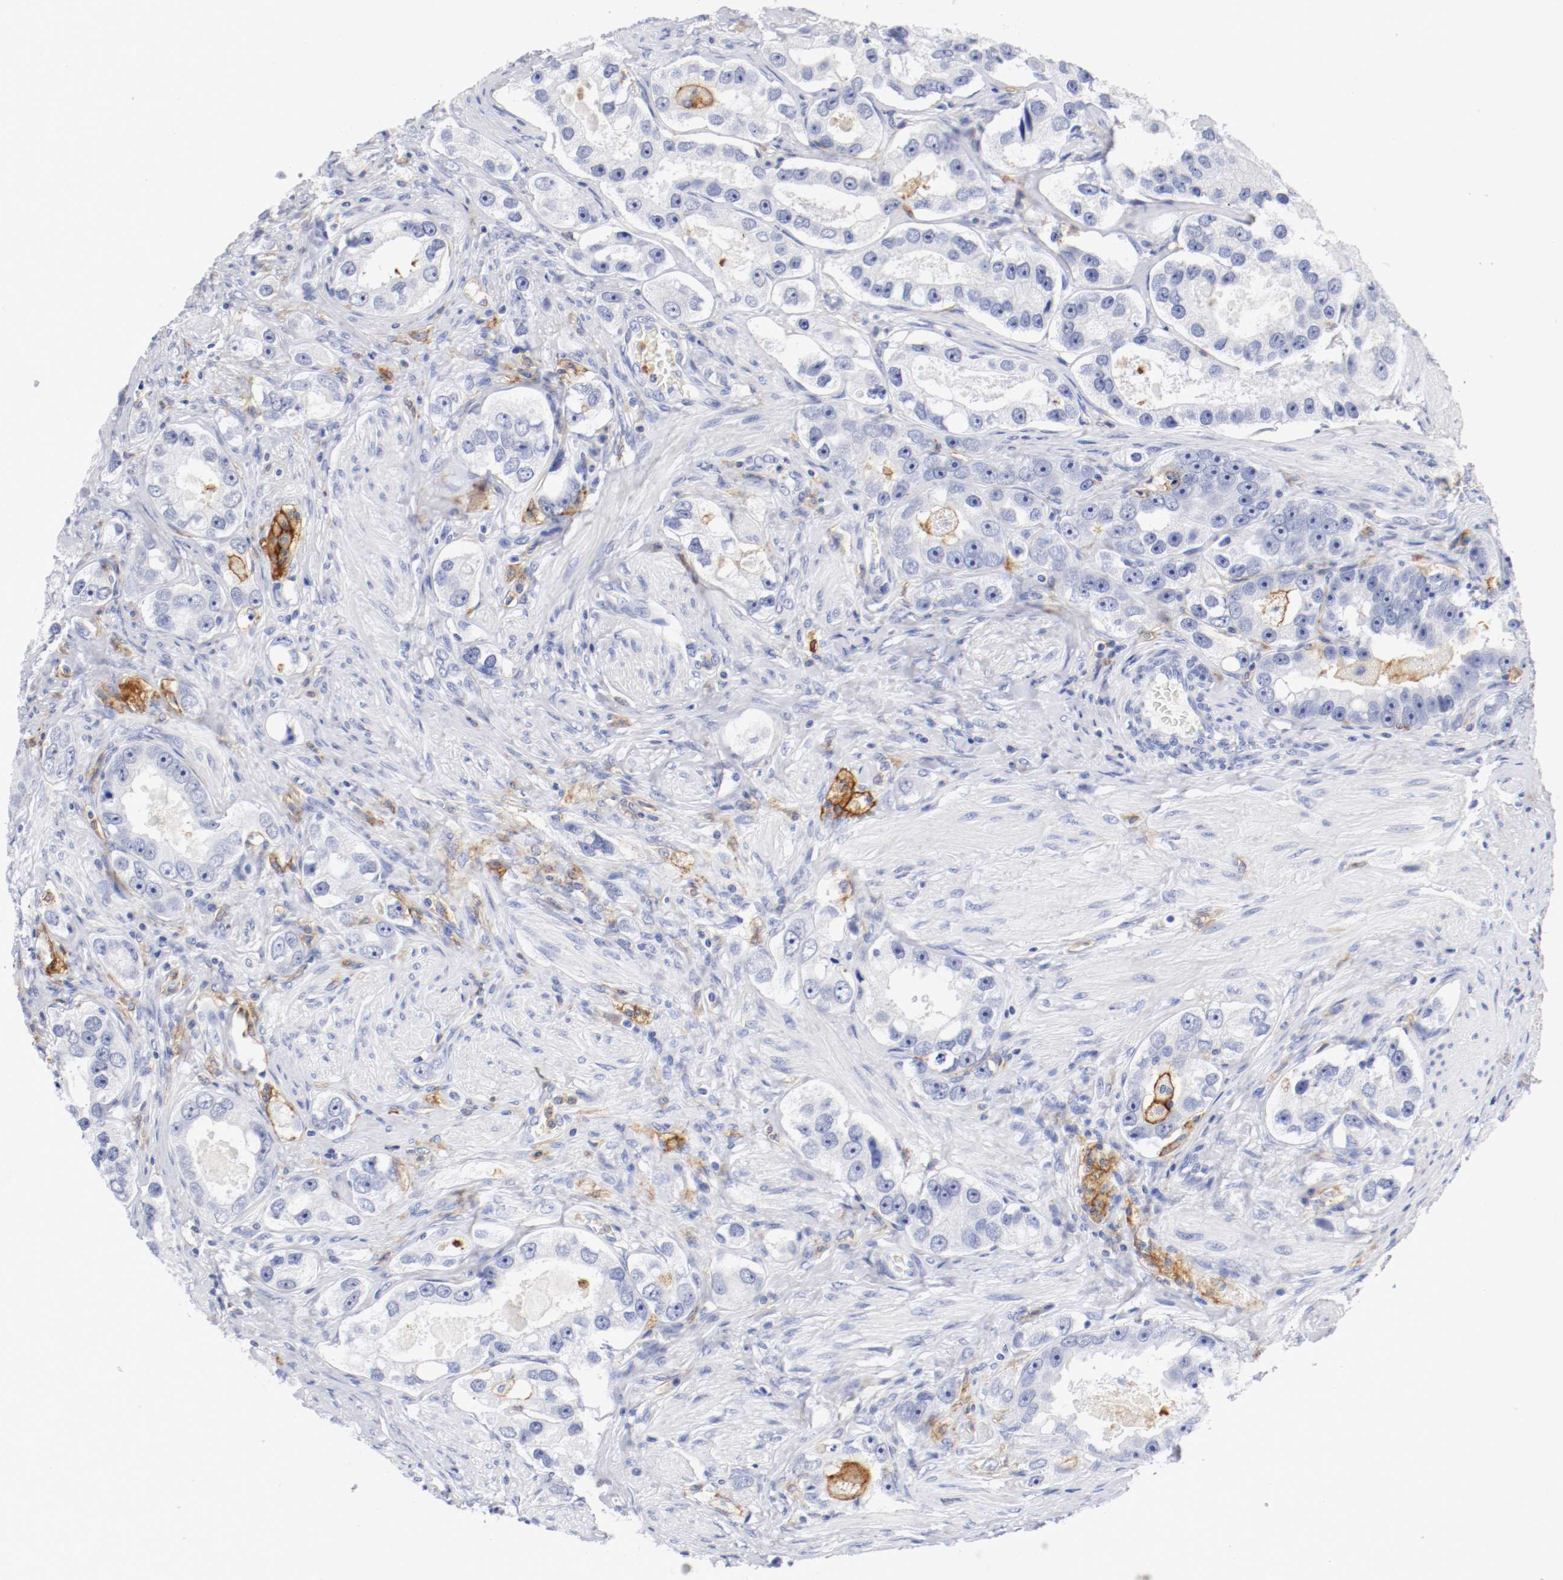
{"staining": {"intensity": "negative", "quantity": "none", "location": "none"}, "tissue": "prostate cancer", "cell_type": "Tumor cells", "image_type": "cancer", "snomed": [{"axis": "morphology", "description": "Adenocarcinoma, High grade"}, {"axis": "topography", "description": "Prostate"}], "caption": "High magnification brightfield microscopy of prostate cancer (adenocarcinoma (high-grade)) stained with DAB (3,3'-diaminobenzidine) (brown) and counterstained with hematoxylin (blue): tumor cells show no significant staining.", "gene": "ITGAX", "patient": {"sex": "male", "age": 63}}